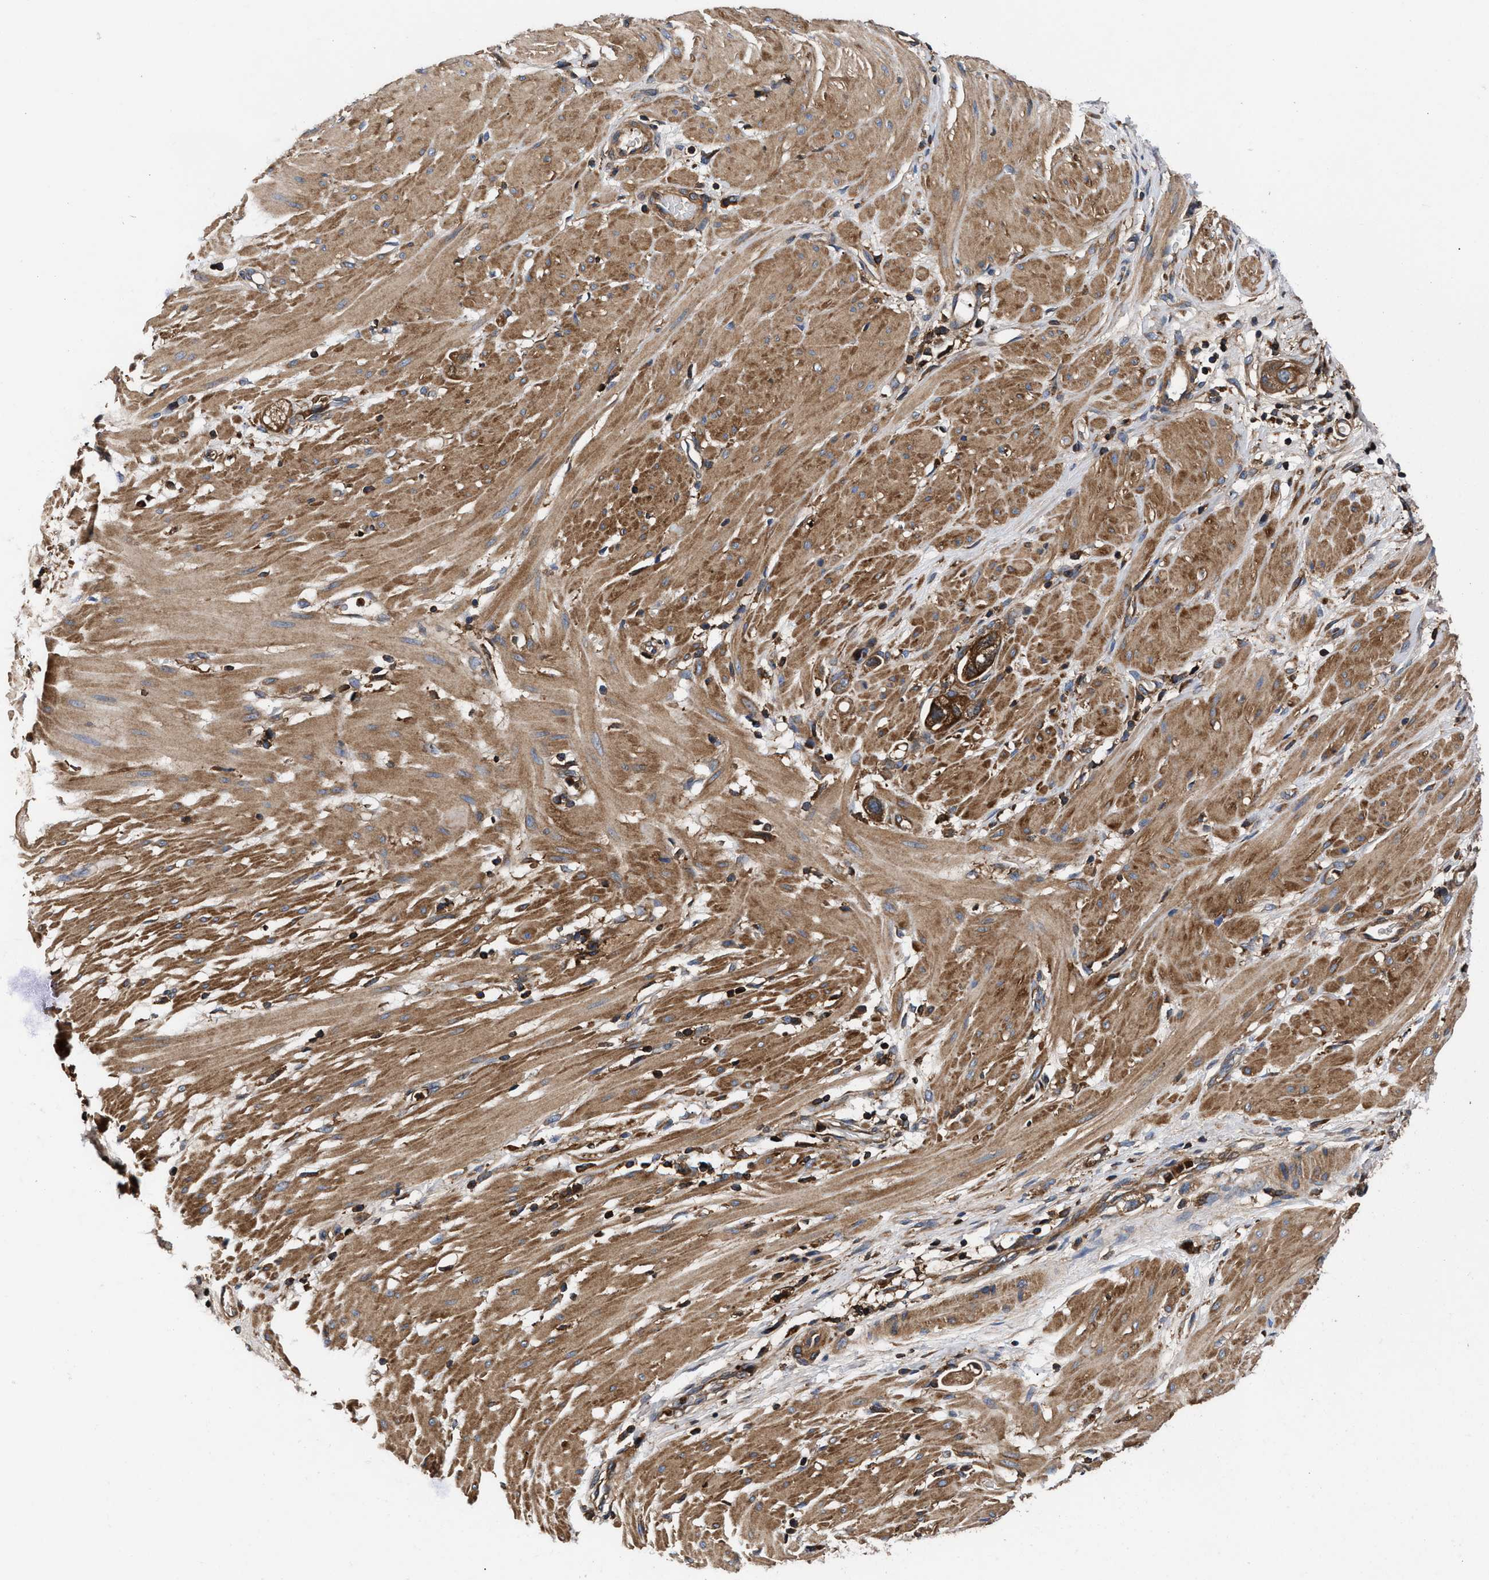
{"staining": {"intensity": "moderate", "quantity": ">75%", "location": "cytoplasmic/membranous"}, "tissue": "stomach cancer", "cell_type": "Tumor cells", "image_type": "cancer", "snomed": [{"axis": "morphology", "description": "Adenocarcinoma, NOS"}, {"axis": "topography", "description": "Stomach"}, {"axis": "topography", "description": "Stomach, lower"}], "caption": "This micrograph displays IHC staining of stomach cancer, with medium moderate cytoplasmic/membranous staining in about >75% of tumor cells.", "gene": "KYAT1", "patient": {"sex": "female", "age": 48}}